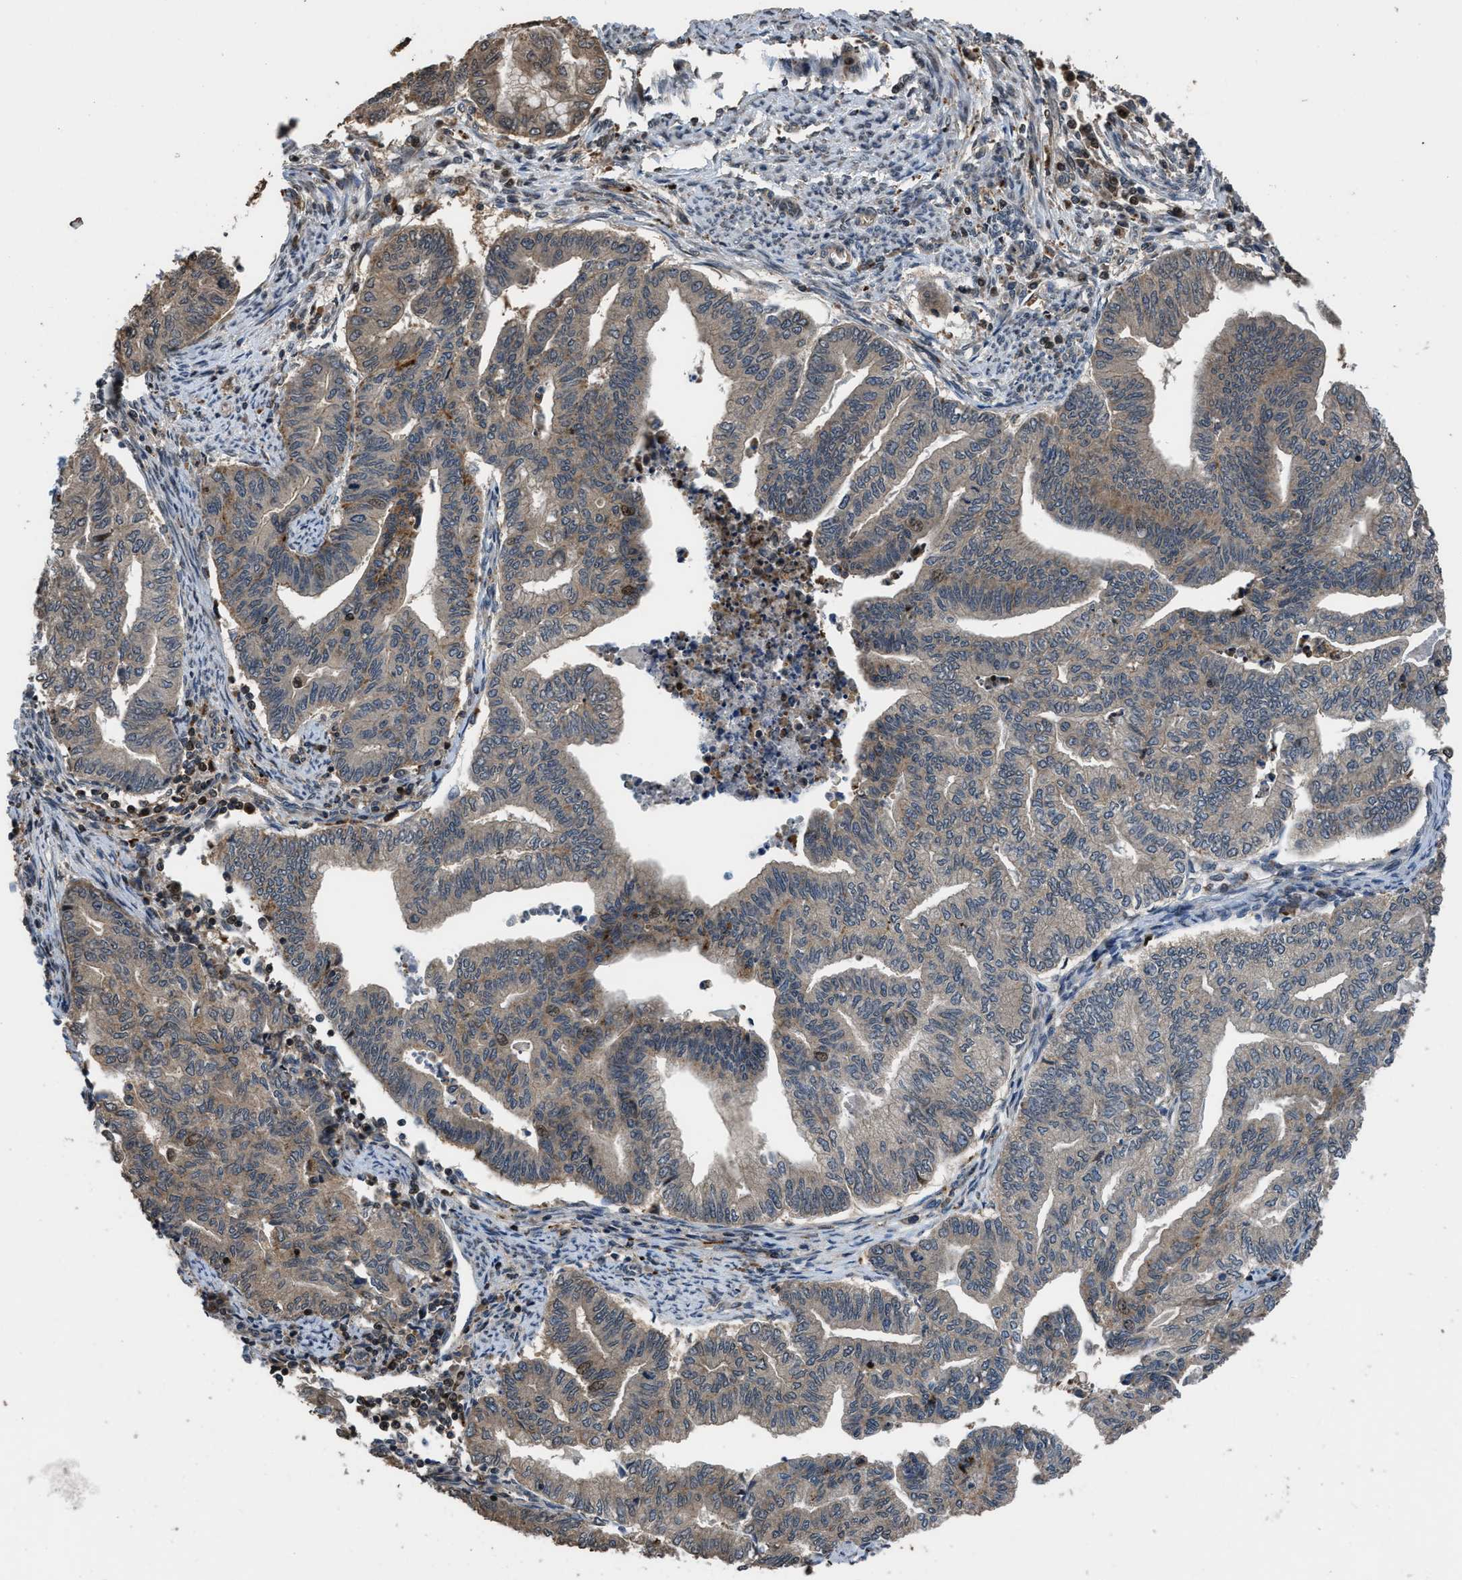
{"staining": {"intensity": "weak", "quantity": ">75%", "location": "cytoplasmic/membranous"}, "tissue": "endometrial cancer", "cell_type": "Tumor cells", "image_type": "cancer", "snomed": [{"axis": "morphology", "description": "Adenocarcinoma, NOS"}, {"axis": "topography", "description": "Endometrium"}], "caption": "Immunohistochemistry (IHC) histopathology image of neoplastic tissue: human adenocarcinoma (endometrial) stained using IHC demonstrates low levels of weak protein expression localized specifically in the cytoplasmic/membranous of tumor cells, appearing as a cytoplasmic/membranous brown color.", "gene": "CTBS", "patient": {"sex": "female", "age": 79}}